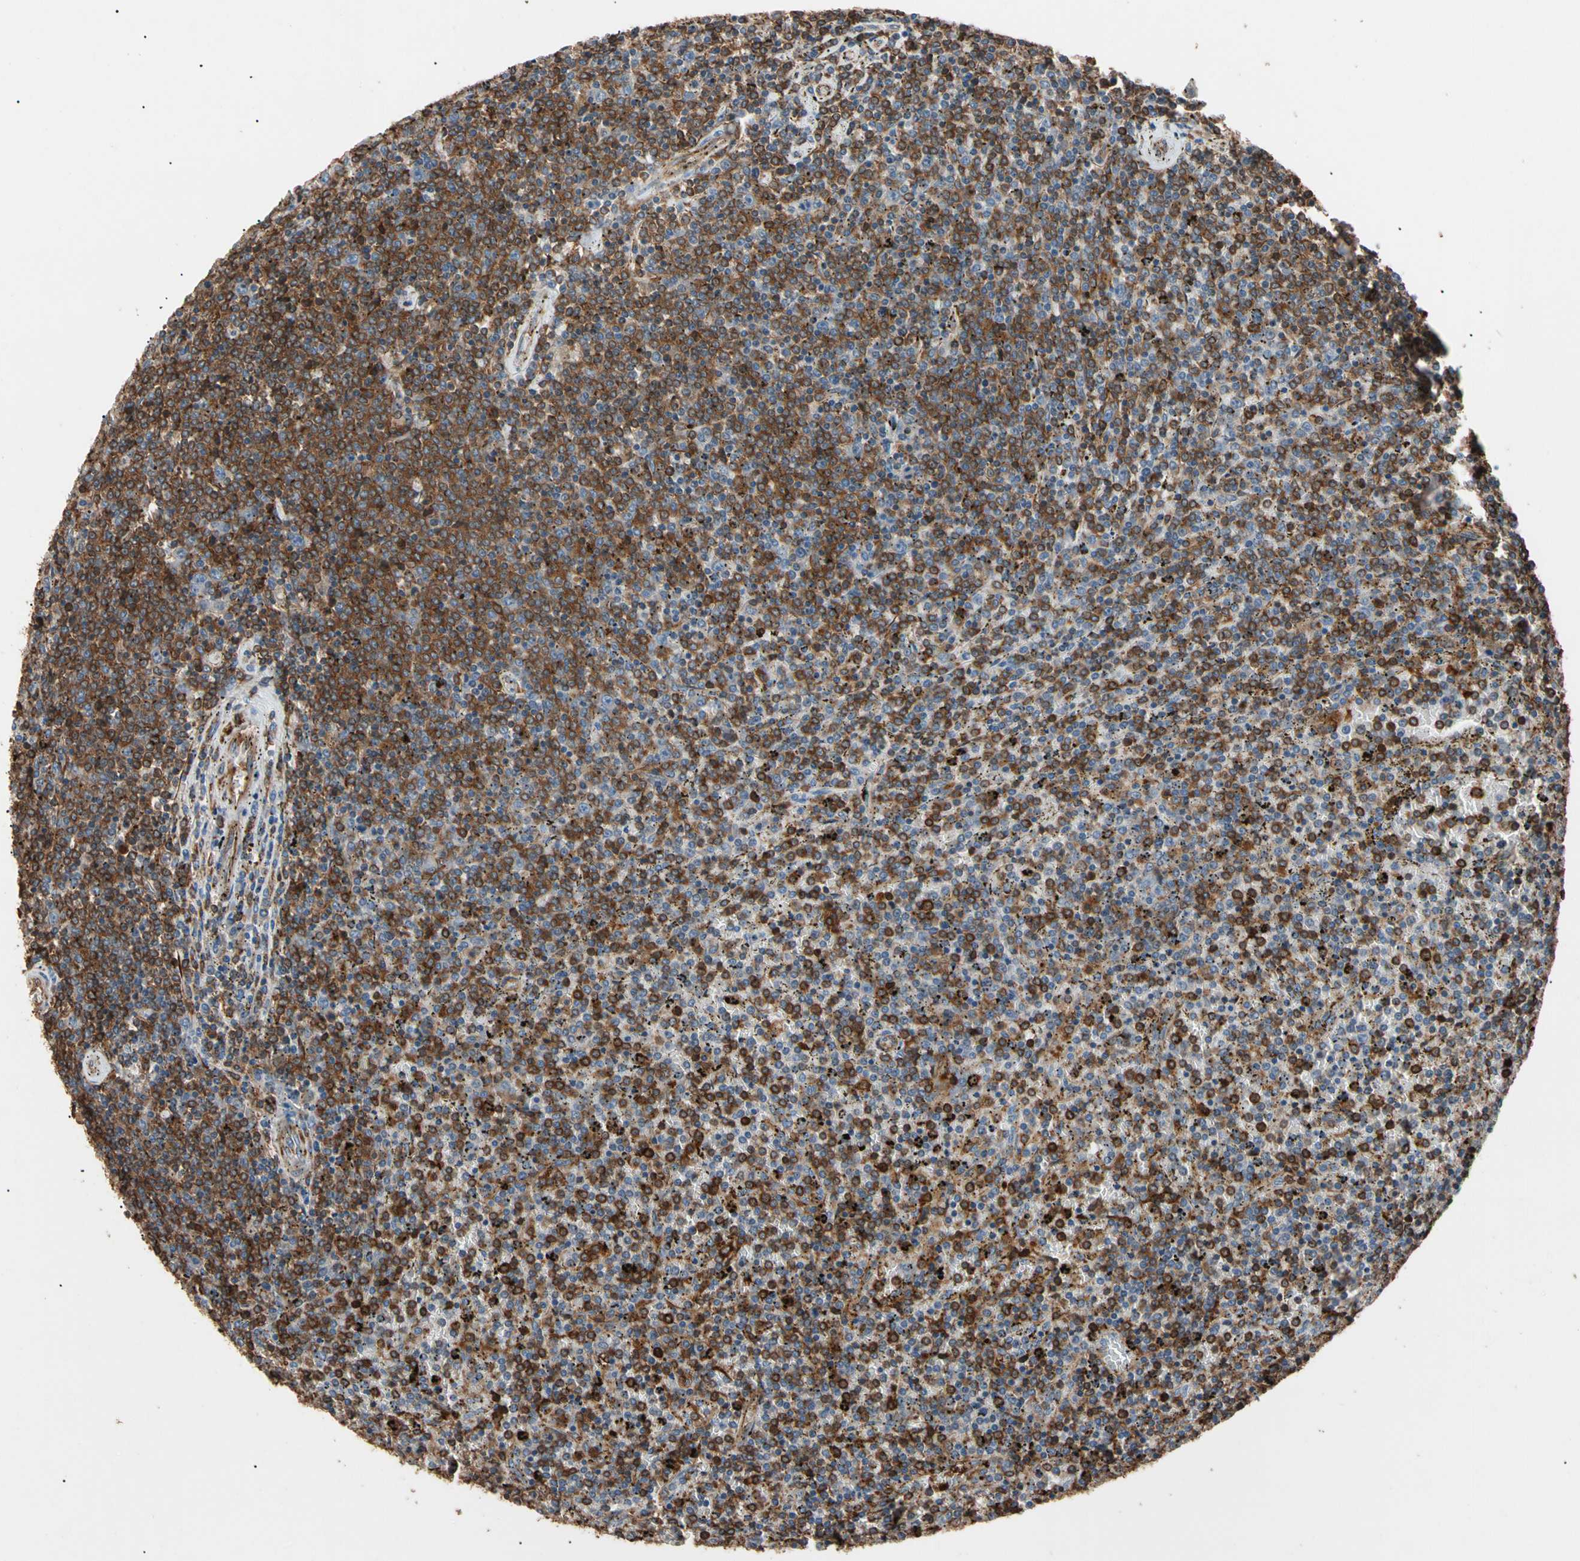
{"staining": {"intensity": "moderate", "quantity": "25%-75%", "location": "cytoplasmic/membranous"}, "tissue": "lymphoma", "cell_type": "Tumor cells", "image_type": "cancer", "snomed": [{"axis": "morphology", "description": "Malignant lymphoma, non-Hodgkin's type, Low grade"}, {"axis": "topography", "description": "Spleen"}], "caption": "Human low-grade malignant lymphoma, non-Hodgkin's type stained for a protein (brown) displays moderate cytoplasmic/membranous positive expression in about 25%-75% of tumor cells.", "gene": "AGBL2", "patient": {"sex": "female", "age": 77}}